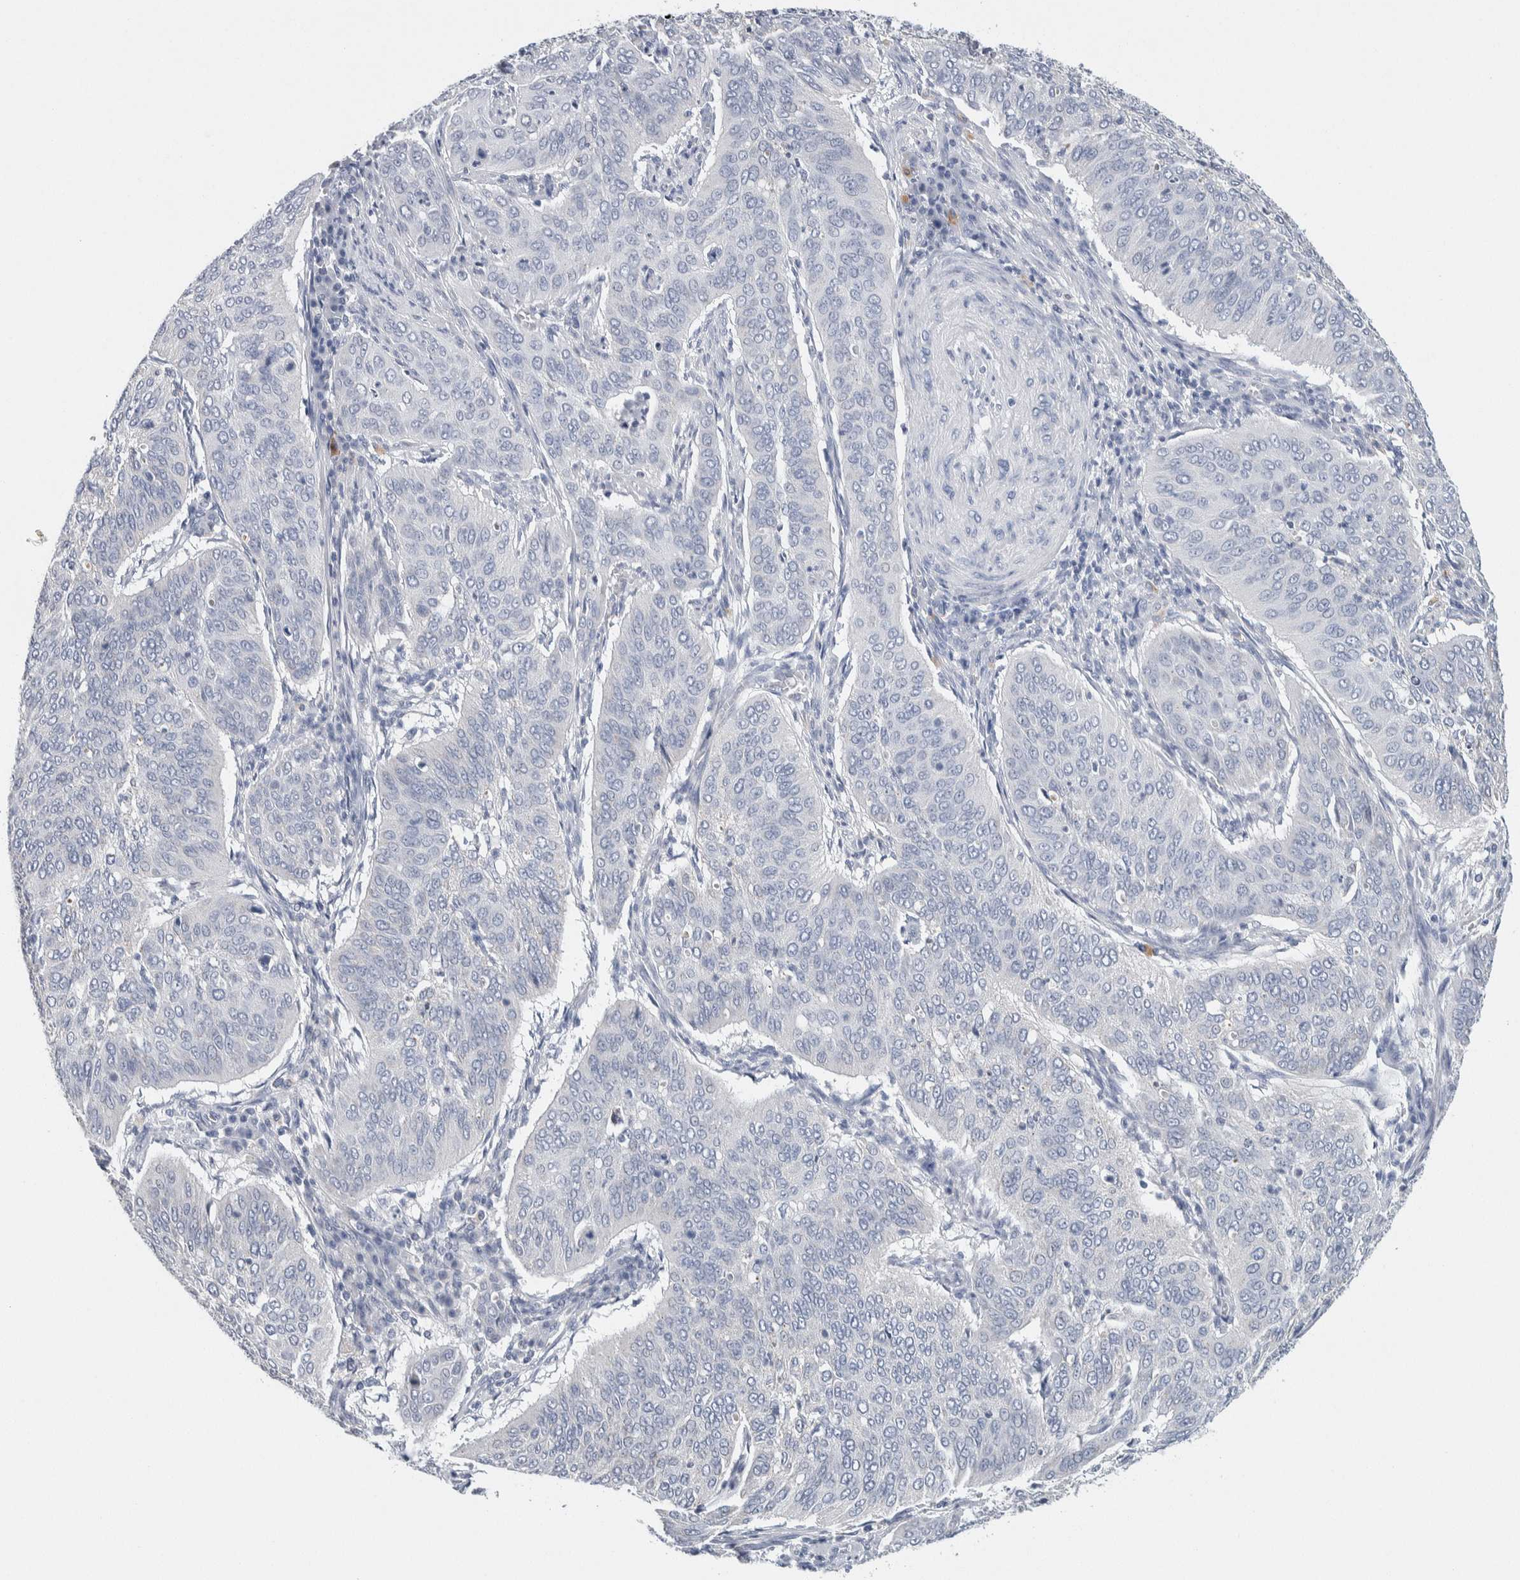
{"staining": {"intensity": "negative", "quantity": "none", "location": "none"}, "tissue": "cervical cancer", "cell_type": "Tumor cells", "image_type": "cancer", "snomed": [{"axis": "morphology", "description": "Normal tissue, NOS"}, {"axis": "morphology", "description": "Squamous cell carcinoma, NOS"}, {"axis": "topography", "description": "Cervix"}], "caption": "Cervical squamous cell carcinoma stained for a protein using immunohistochemistry reveals no positivity tumor cells.", "gene": "SCN2A", "patient": {"sex": "female", "age": 39}}